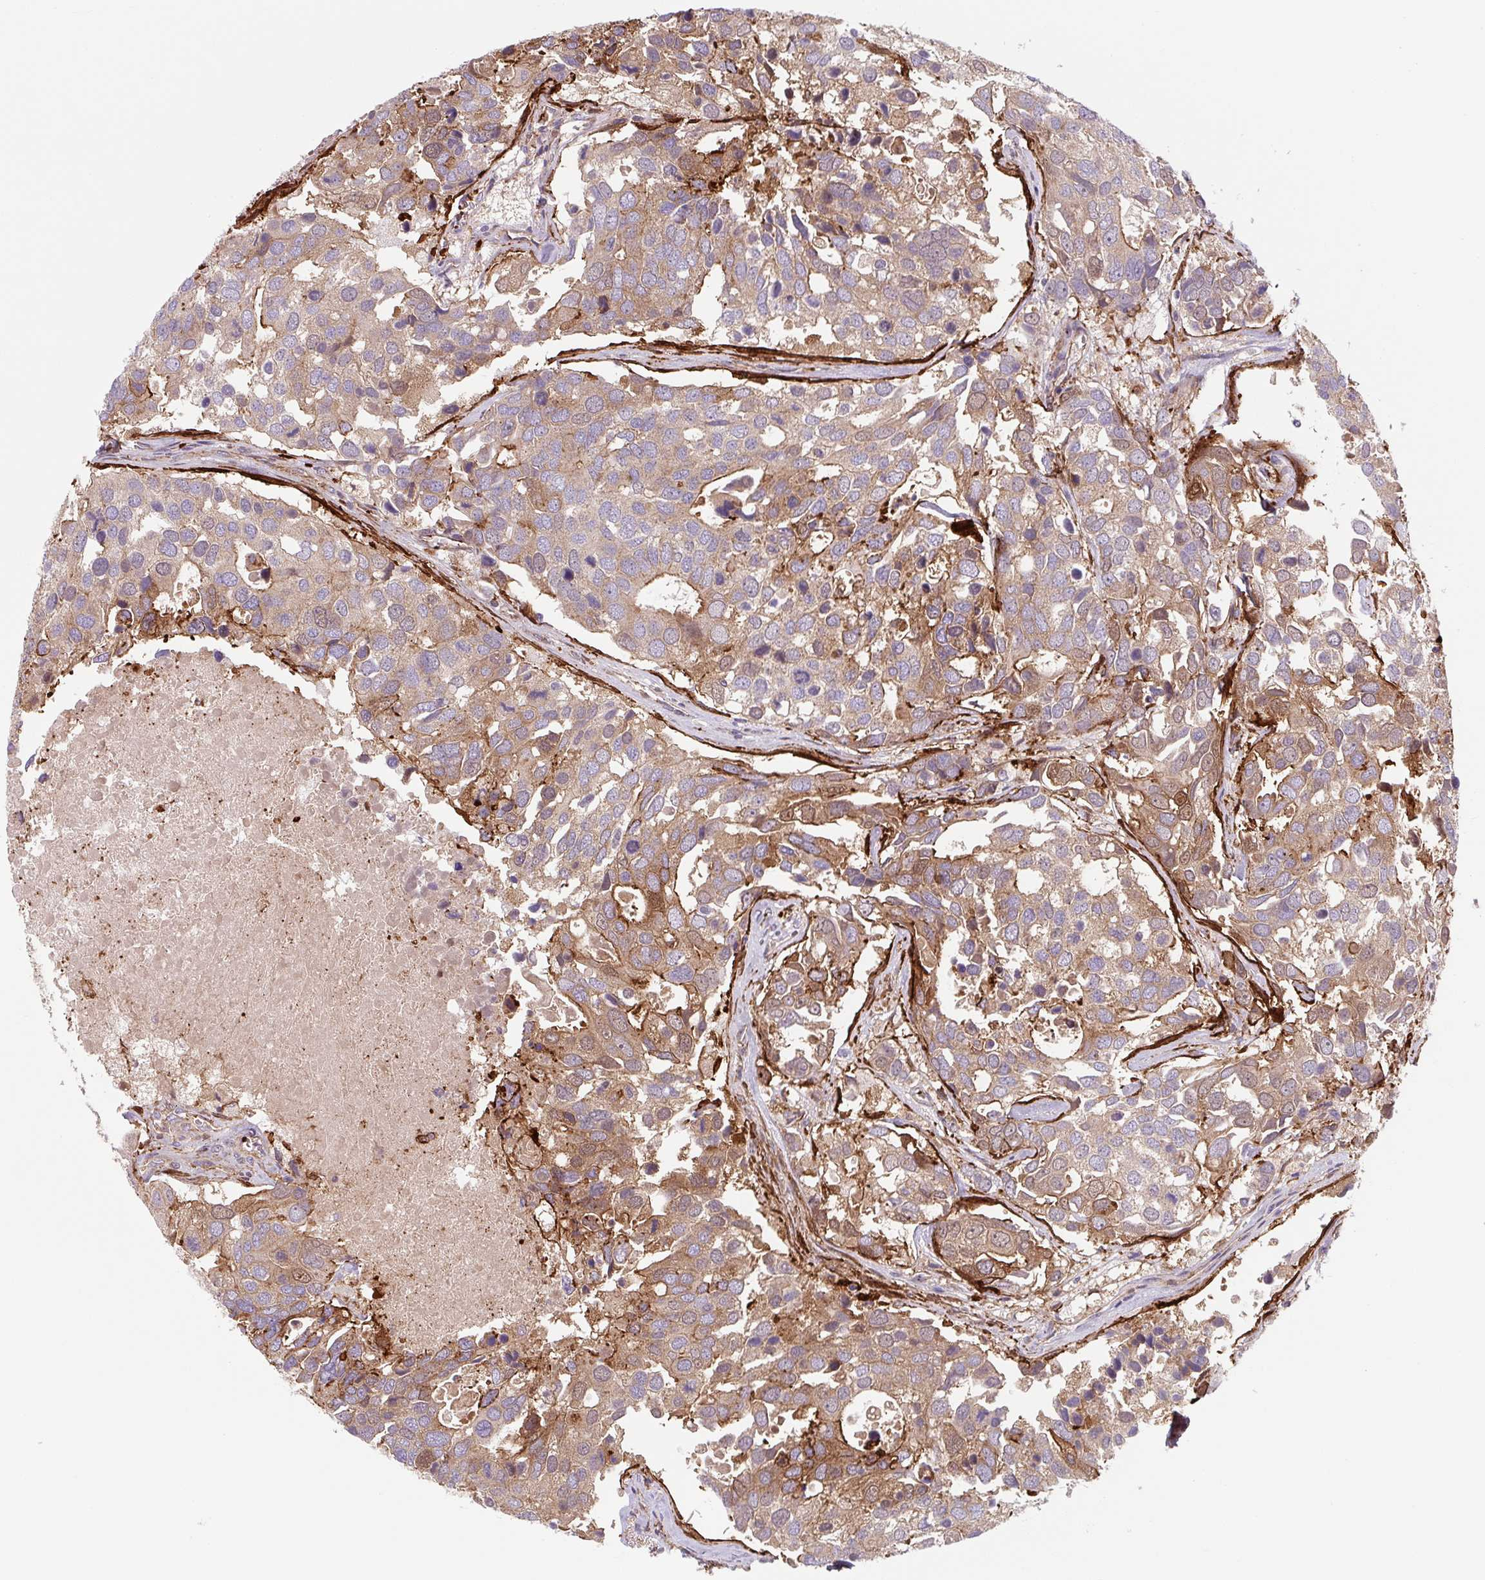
{"staining": {"intensity": "moderate", "quantity": ">75%", "location": "cytoplasmic/membranous"}, "tissue": "breast cancer", "cell_type": "Tumor cells", "image_type": "cancer", "snomed": [{"axis": "morphology", "description": "Duct carcinoma"}, {"axis": "topography", "description": "Breast"}], "caption": "Moderate cytoplasmic/membranous positivity is appreciated in approximately >75% of tumor cells in breast cancer (invasive ductal carcinoma).", "gene": "DHFR2", "patient": {"sex": "female", "age": 83}}